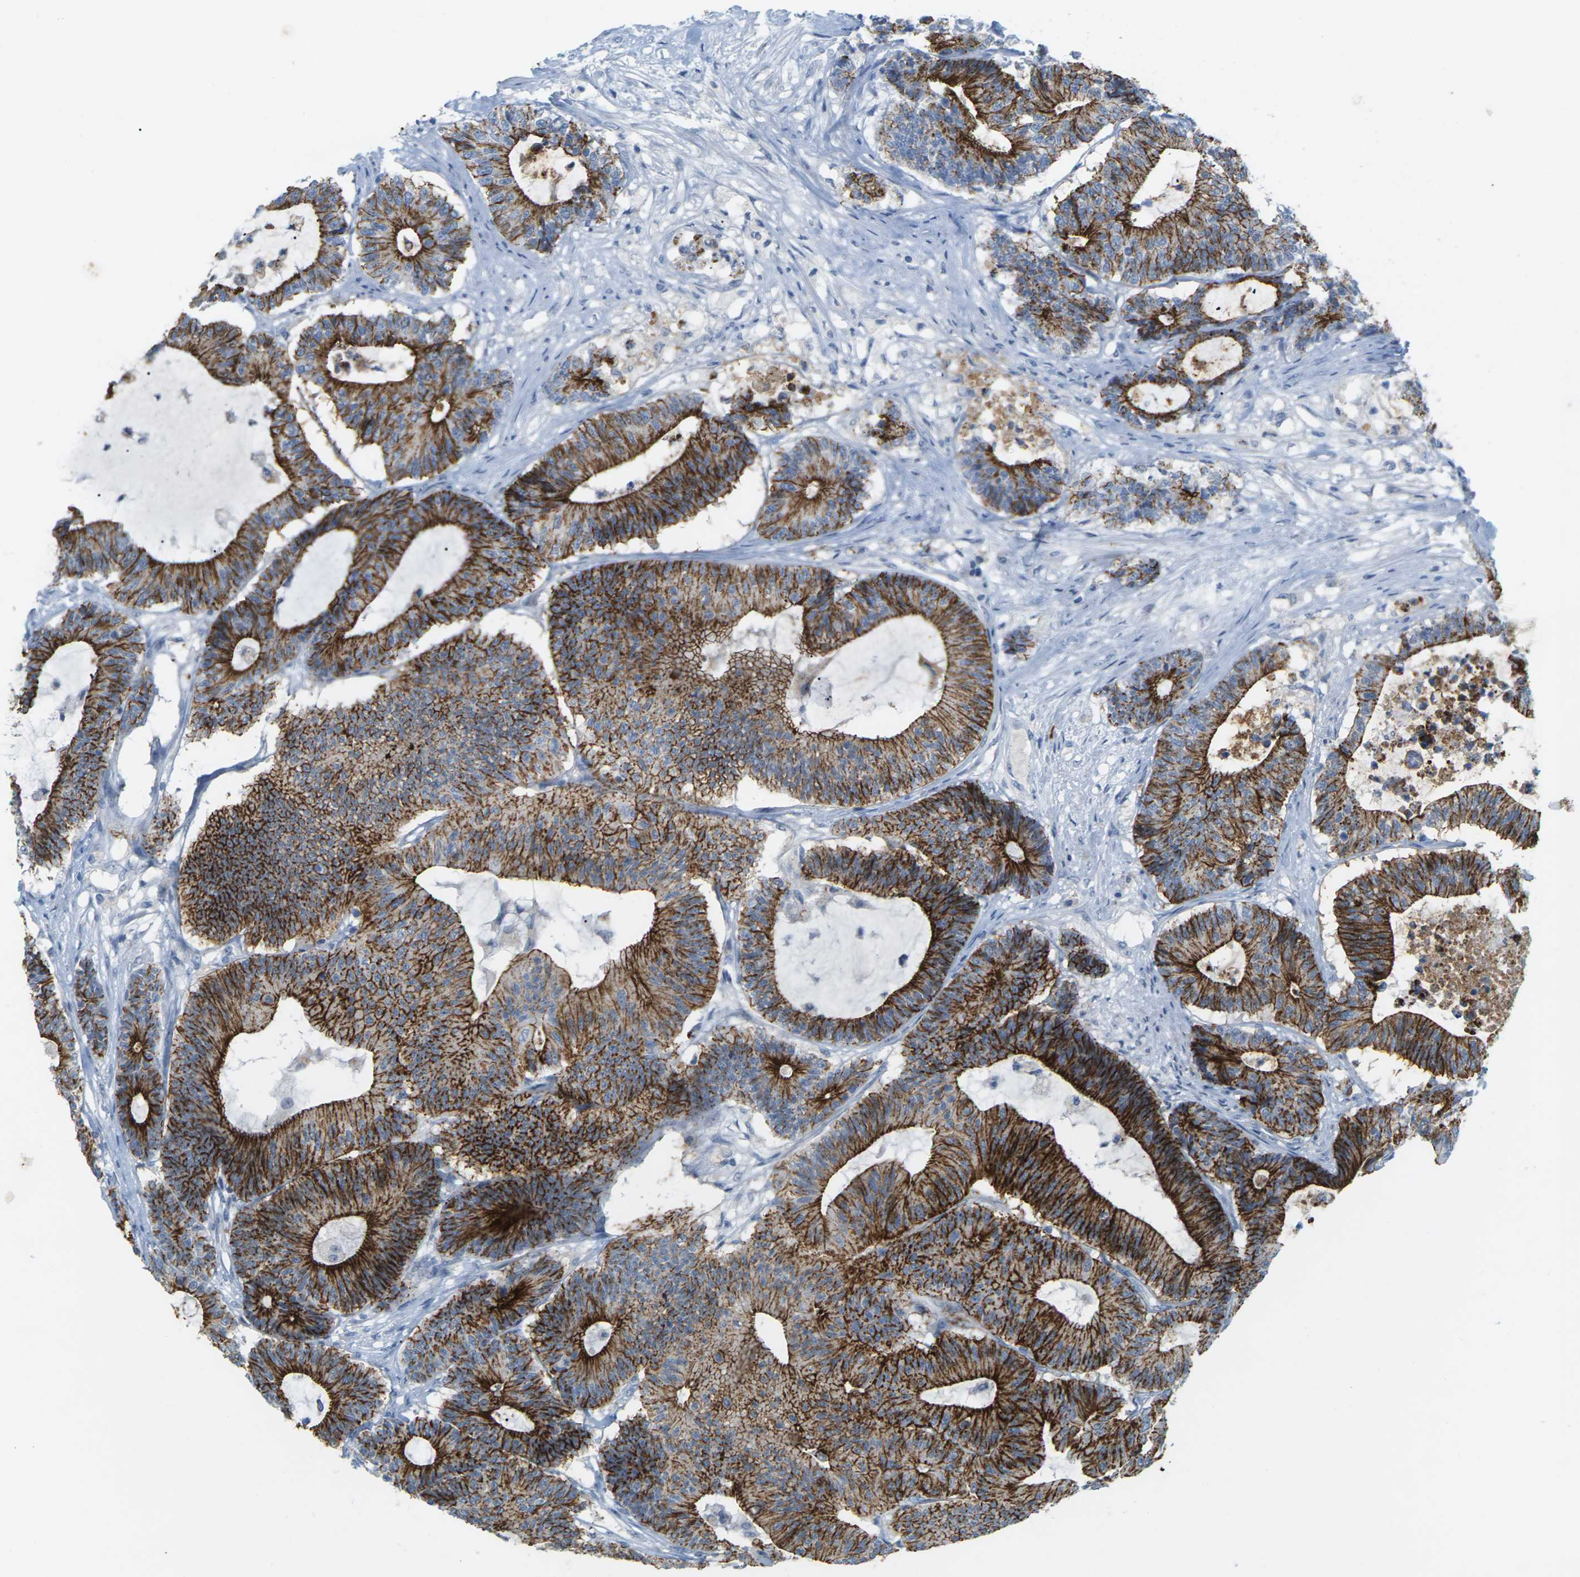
{"staining": {"intensity": "strong", "quantity": ">75%", "location": "cytoplasmic/membranous"}, "tissue": "colorectal cancer", "cell_type": "Tumor cells", "image_type": "cancer", "snomed": [{"axis": "morphology", "description": "Adenocarcinoma, NOS"}, {"axis": "topography", "description": "Colon"}], "caption": "Immunohistochemical staining of colorectal cancer exhibits strong cytoplasmic/membranous protein staining in approximately >75% of tumor cells. Using DAB (3,3'-diaminobenzidine) (brown) and hematoxylin (blue) stains, captured at high magnification using brightfield microscopy.", "gene": "CLDN3", "patient": {"sex": "female", "age": 84}}